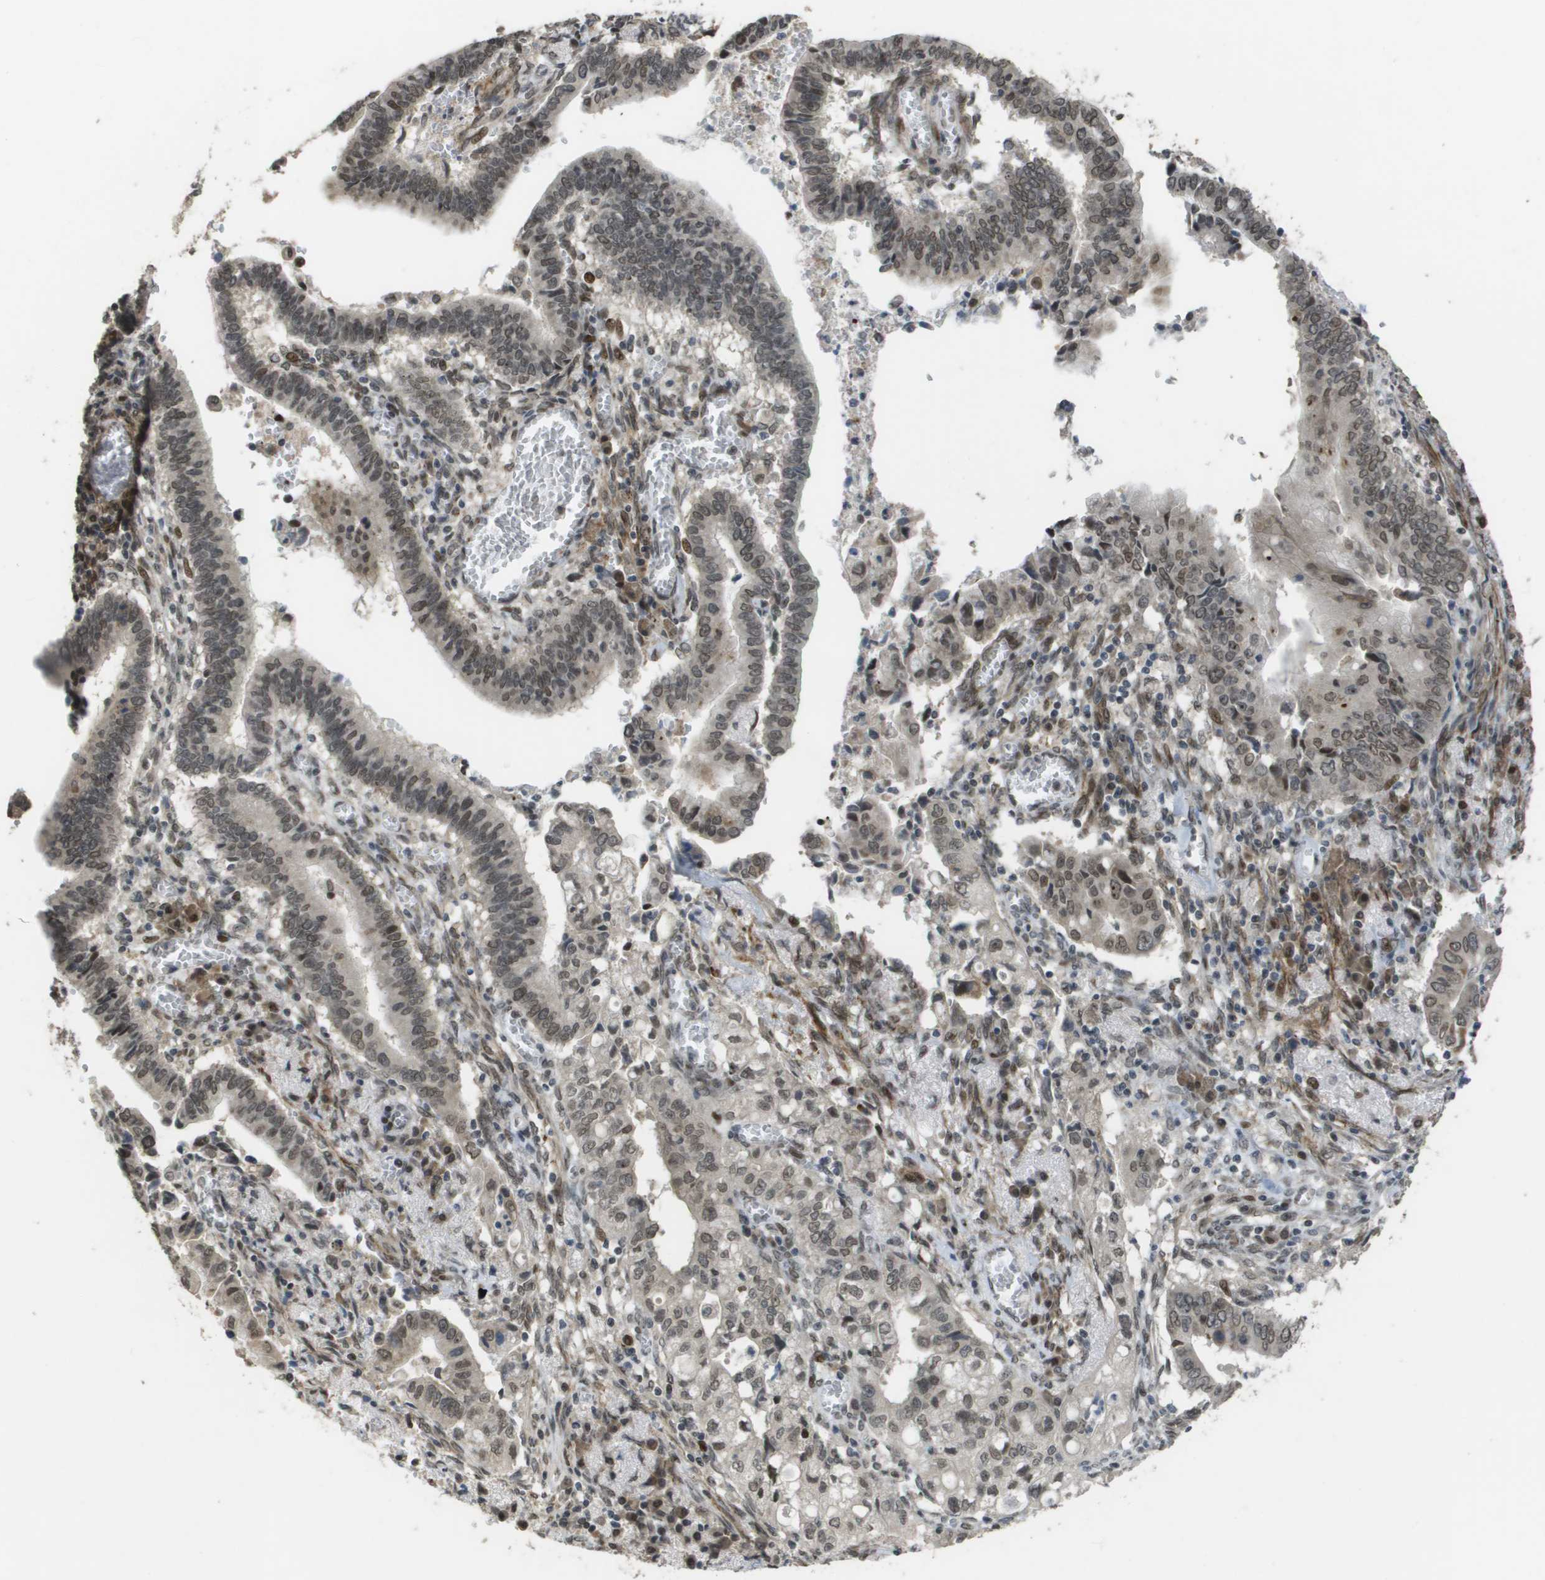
{"staining": {"intensity": "weak", "quantity": "25%-75%", "location": "nuclear"}, "tissue": "cervical cancer", "cell_type": "Tumor cells", "image_type": "cancer", "snomed": [{"axis": "morphology", "description": "Adenocarcinoma, NOS"}, {"axis": "topography", "description": "Cervix"}], "caption": "Human cervical cancer (adenocarcinoma) stained with a brown dye exhibits weak nuclear positive positivity in approximately 25%-75% of tumor cells.", "gene": "KAT5", "patient": {"sex": "female", "age": 44}}